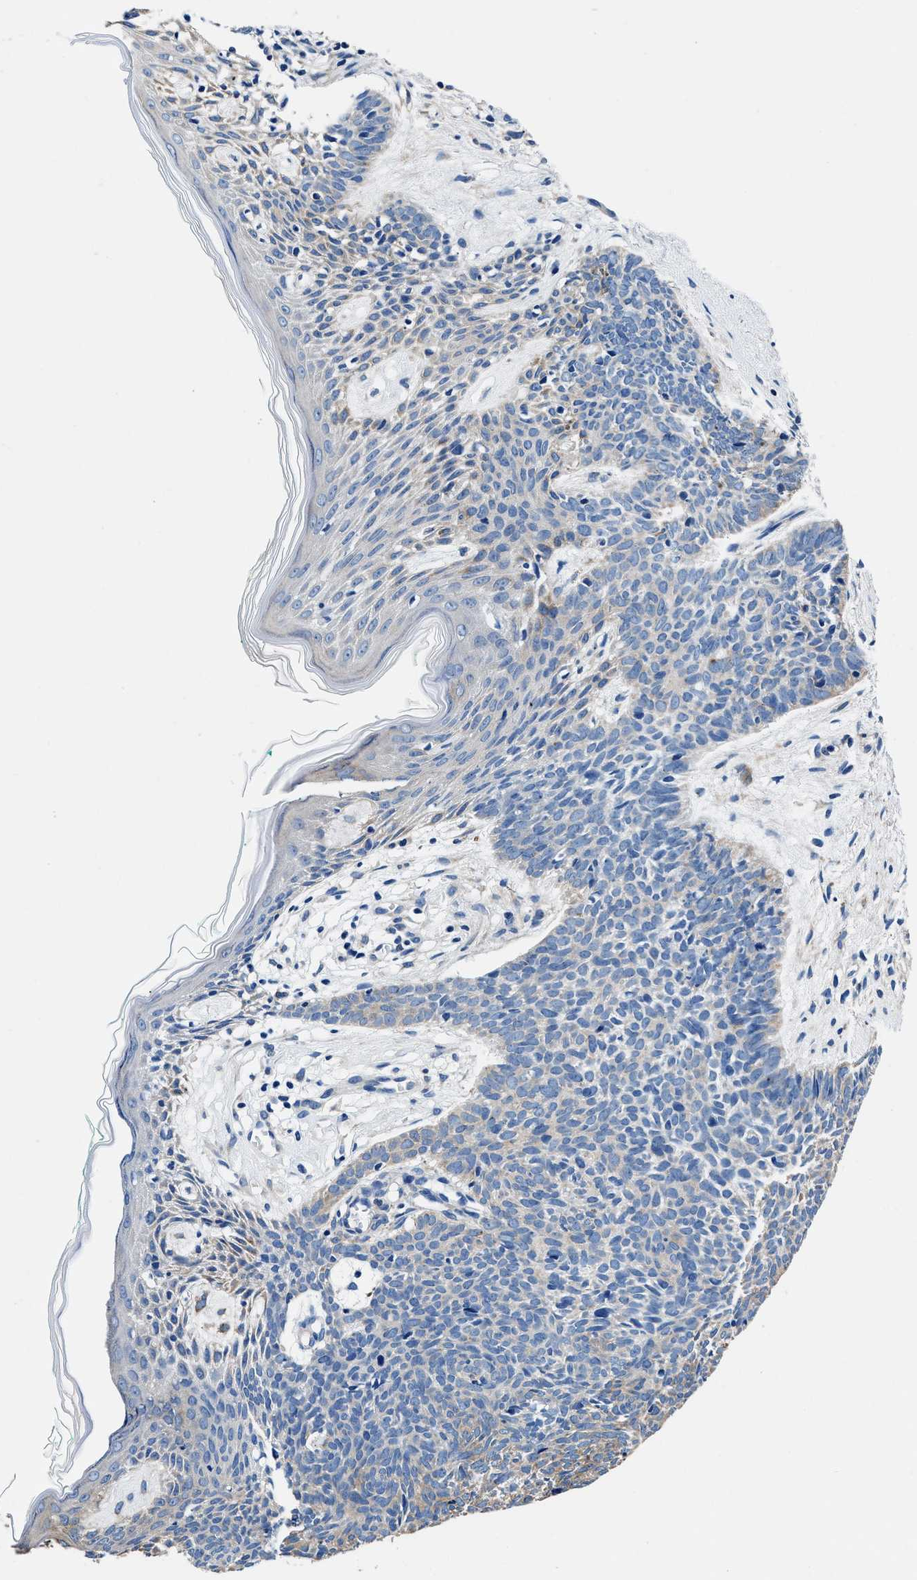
{"staining": {"intensity": "weak", "quantity": "<25%", "location": "cytoplasmic/membranous"}, "tissue": "skin cancer", "cell_type": "Tumor cells", "image_type": "cancer", "snomed": [{"axis": "morphology", "description": "Basal cell carcinoma"}, {"axis": "topography", "description": "Skin"}], "caption": "Basal cell carcinoma (skin) stained for a protein using IHC demonstrates no expression tumor cells.", "gene": "NEU1", "patient": {"sex": "male", "age": 60}}